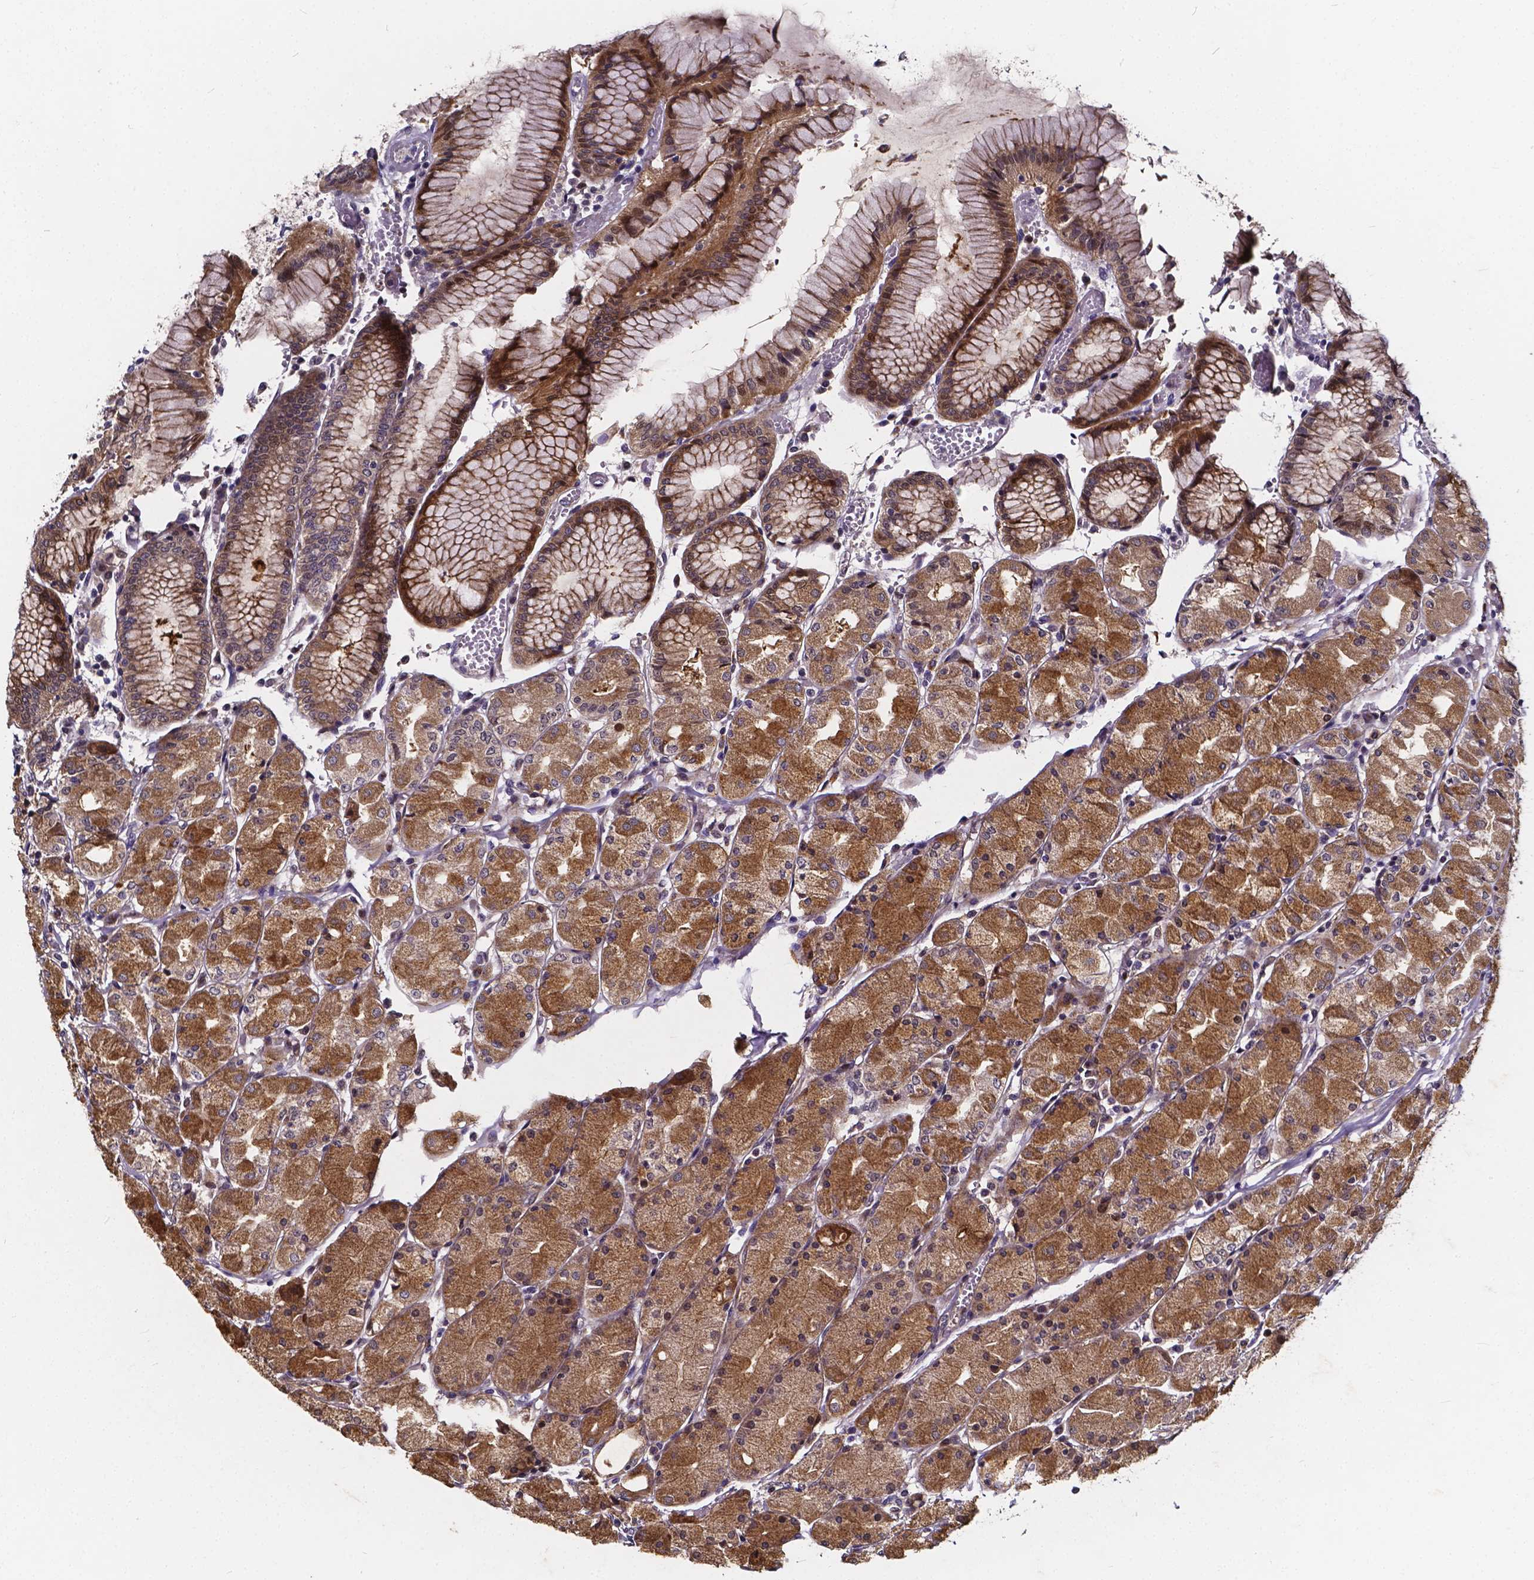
{"staining": {"intensity": "strong", "quantity": "25%-75%", "location": "cytoplasmic/membranous"}, "tissue": "stomach", "cell_type": "Glandular cells", "image_type": "normal", "snomed": [{"axis": "morphology", "description": "Normal tissue, NOS"}, {"axis": "topography", "description": "Stomach, upper"}], "caption": "This micrograph exhibits IHC staining of unremarkable stomach, with high strong cytoplasmic/membranous positivity in approximately 25%-75% of glandular cells.", "gene": "SOWAHA", "patient": {"sex": "male", "age": 69}}